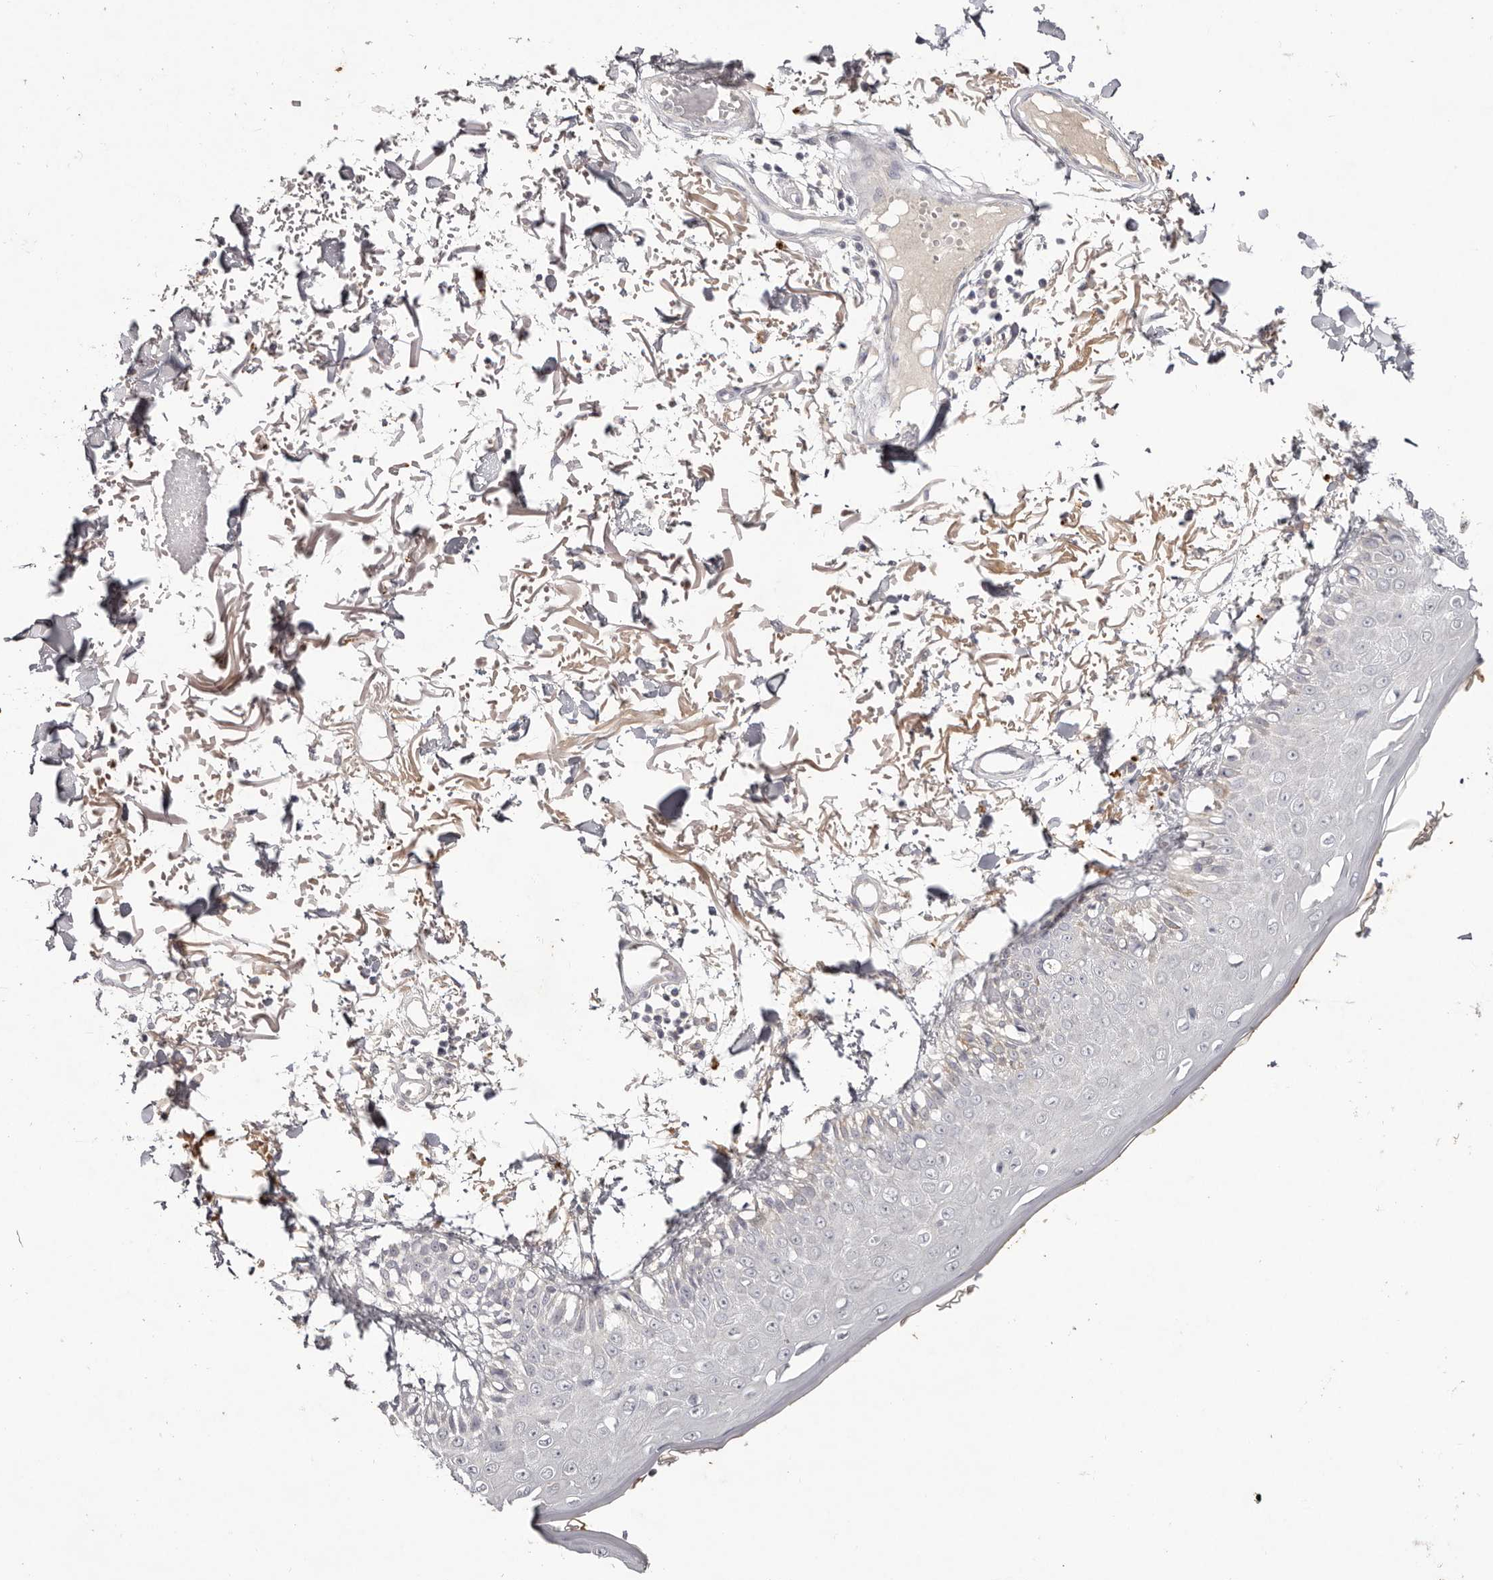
{"staining": {"intensity": "negative", "quantity": "none", "location": "none"}, "tissue": "skin", "cell_type": "Fibroblasts", "image_type": "normal", "snomed": [{"axis": "morphology", "description": "Normal tissue, NOS"}, {"axis": "morphology", "description": "Squamous cell carcinoma, NOS"}, {"axis": "topography", "description": "Skin"}, {"axis": "topography", "description": "Peripheral nerve tissue"}], "caption": "This is a image of immunohistochemistry (IHC) staining of benign skin, which shows no positivity in fibroblasts. (IHC, brightfield microscopy, high magnification).", "gene": "SCUBE2", "patient": {"sex": "male", "age": 83}}